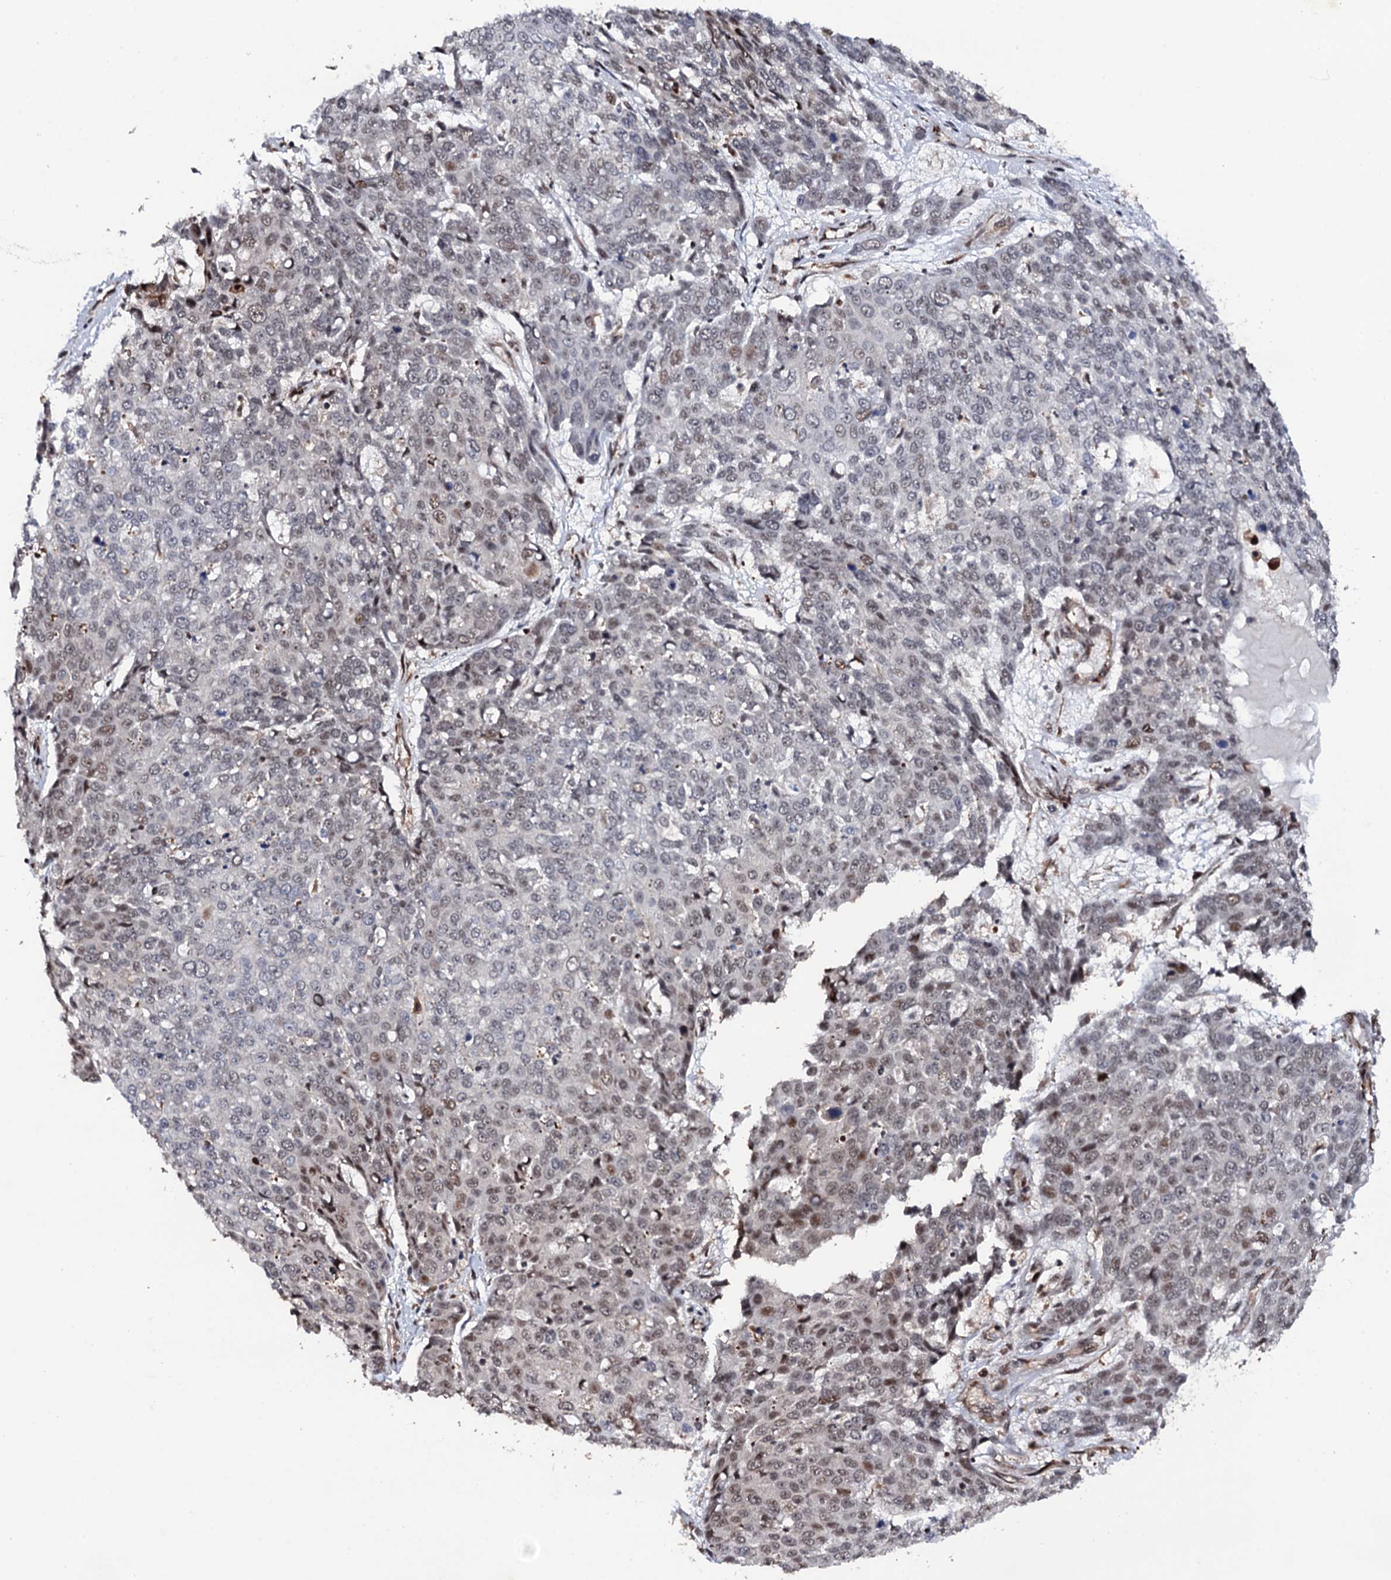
{"staining": {"intensity": "weak", "quantity": "25%-75%", "location": "nuclear"}, "tissue": "skin cancer", "cell_type": "Tumor cells", "image_type": "cancer", "snomed": [{"axis": "morphology", "description": "Squamous cell carcinoma, NOS"}, {"axis": "topography", "description": "Skin"}], "caption": "Immunohistochemical staining of human squamous cell carcinoma (skin) reveals low levels of weak nuclear protein expression in approximately 25%-75% of tumor cells.", "gene": "CDC23", "patient": {"sex": "male", "age": 71}}